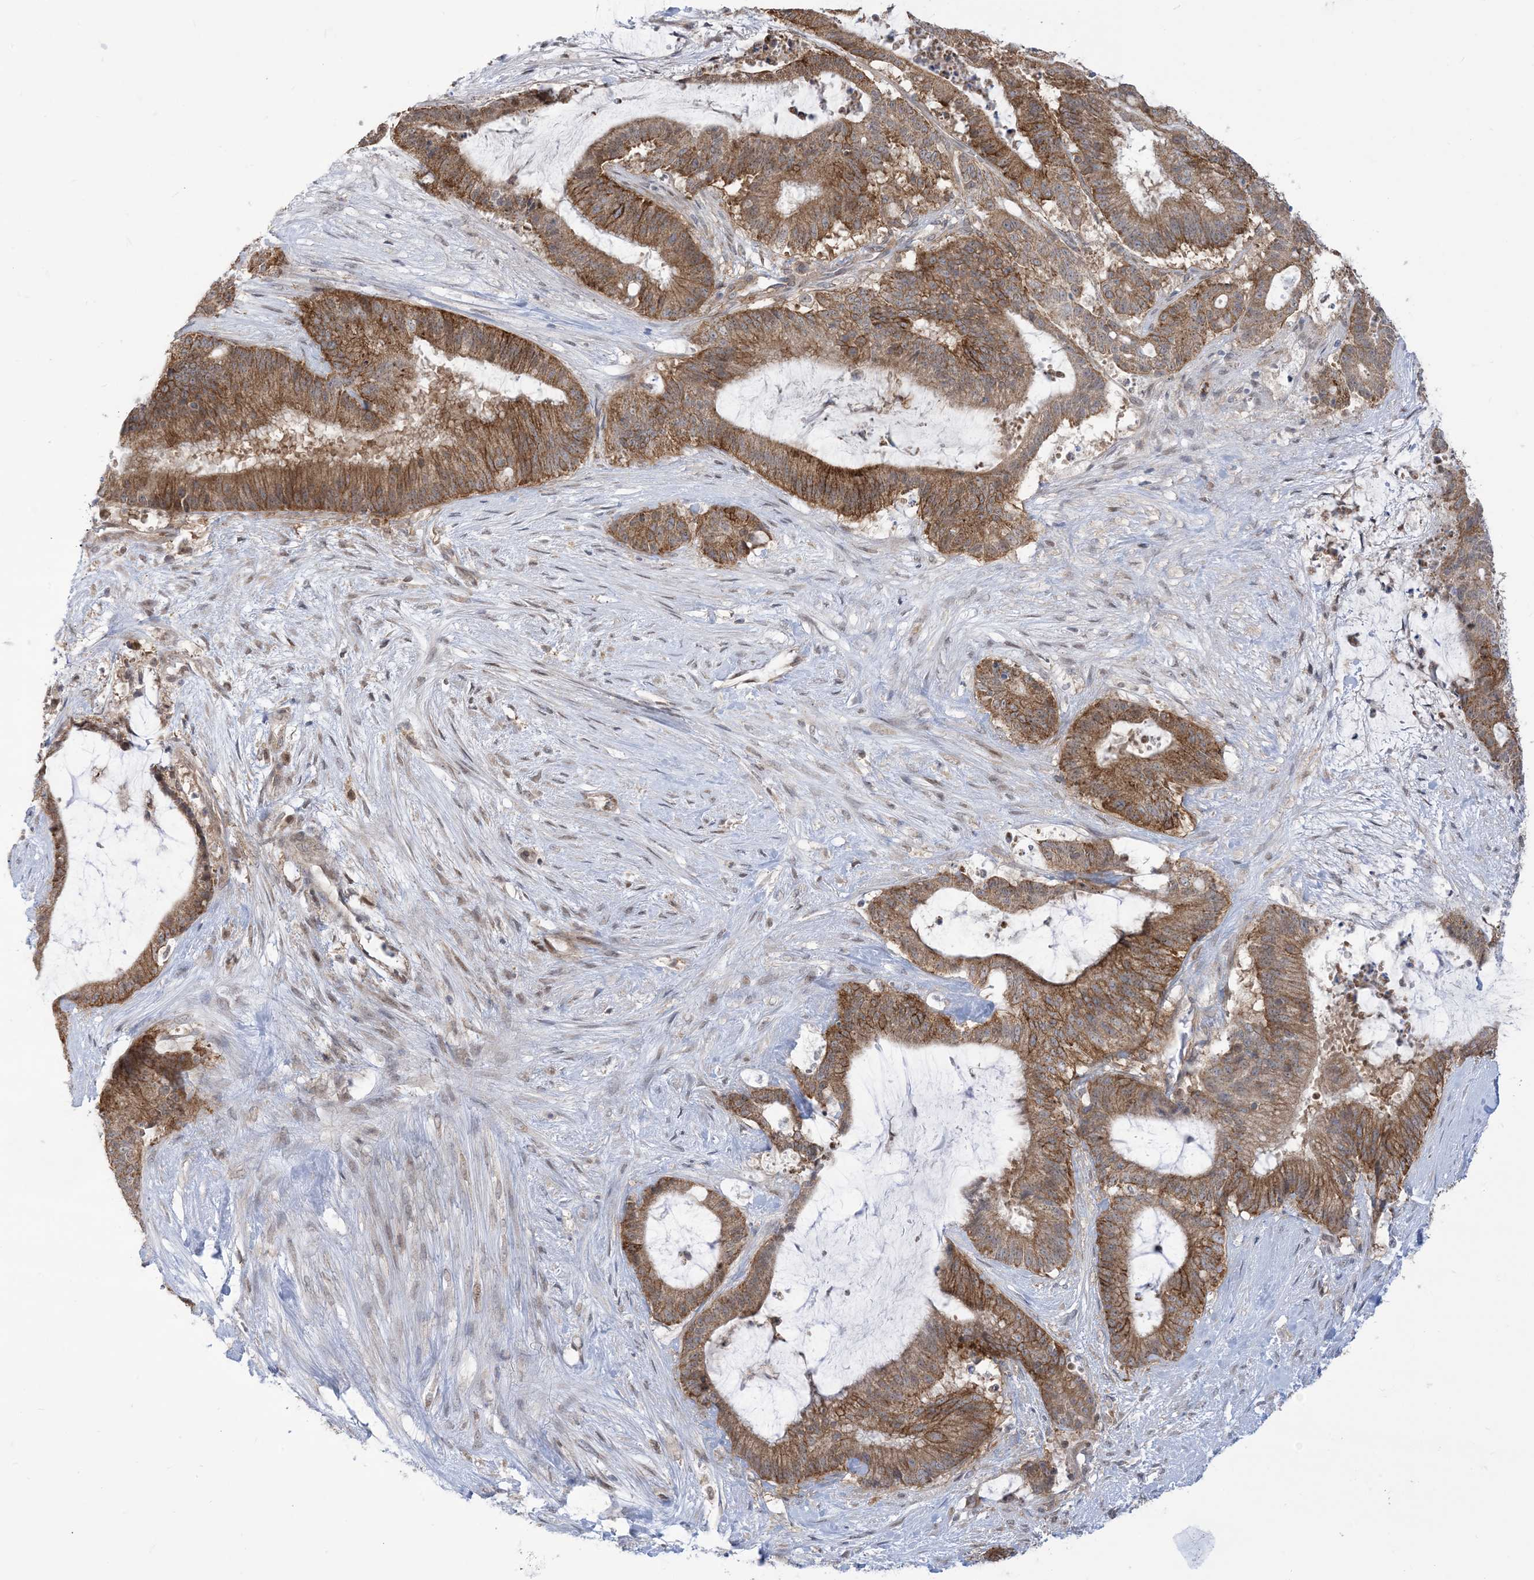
{"staining": {"intensity": "moderate", "quantity": ">75%", "location": "cytoplasmic/membranous"}, "tissue": "liver cancer", "cell_type": "Tumor cells", "image_type": "cancer", "snomed": [{"axis": "morphology", "description": "Normal tissue, NOS"}, {"axis": "morphology", "description": "Cholangiocarcinoma"}, {"axis": "topography", "description": "Liver"}, {"axis": "topography", "description": "Peripheral nerve tissue"}], "caption": "Liver cancer (cholangiocarcinoma) stained with a brown dye displays moderate cytoplasmic/membranous positive expression in approximately >75% of tumor cells.", "gene": "CASP4", "patient": {"sex": "female", "age": 73}}